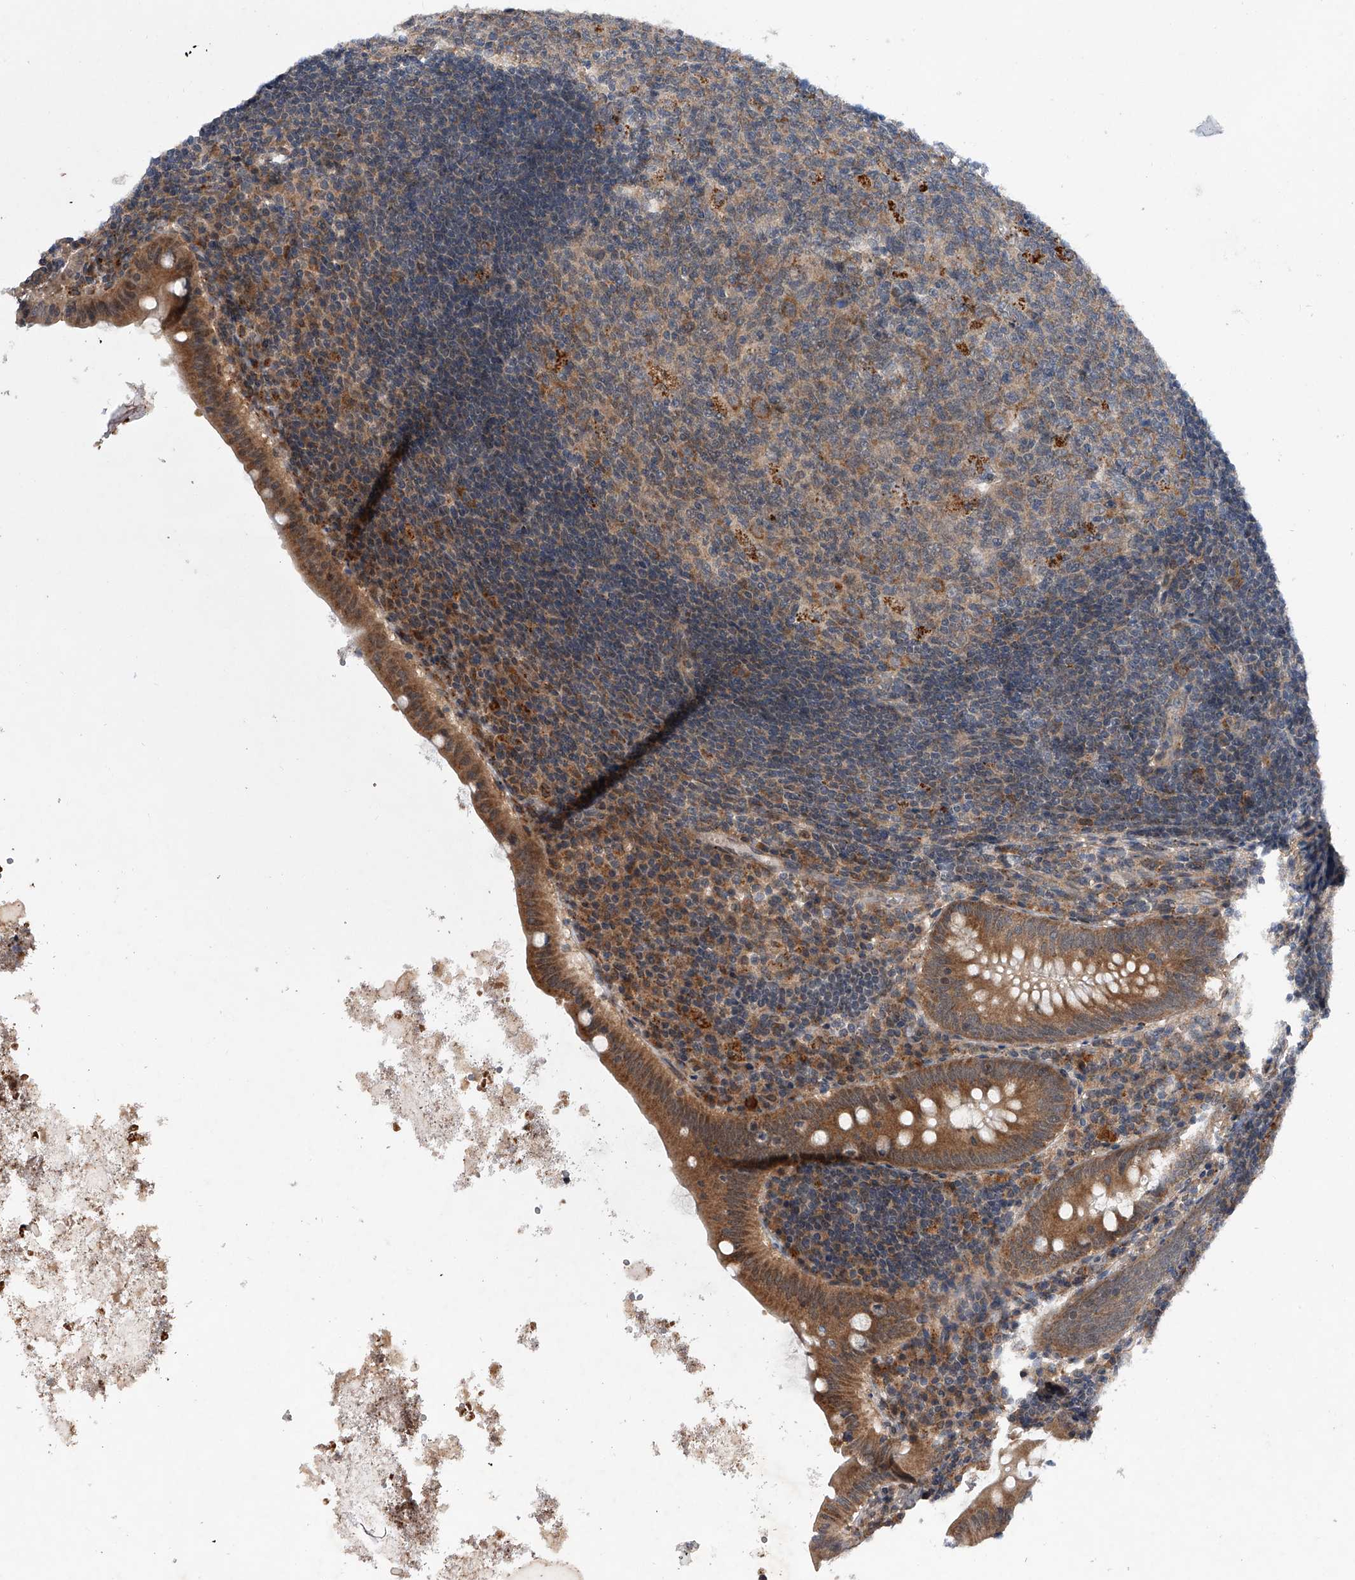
{"staining": {"intensity": "moderate", "quantity": ">75%", "location": "cytoplasmic/membranous"}, "tissue": "appendix", "cell_type": "Glandular cells", "image_type": "normal", "snomed": [{"axis": "morphology", "description": "Normal tissue, NOS"}, {"axis": "topography", "description": "Appendix"}], "caption": "DAB (3,3'-diaminobenzidine) immunohistochemical staining of normal appendix shows moderate cytoplasmic/membranous protein staining in approximately >75% of glandular cells.", "gene": "GEMIN8", "patient": {"sex": "female", "age": 54}}